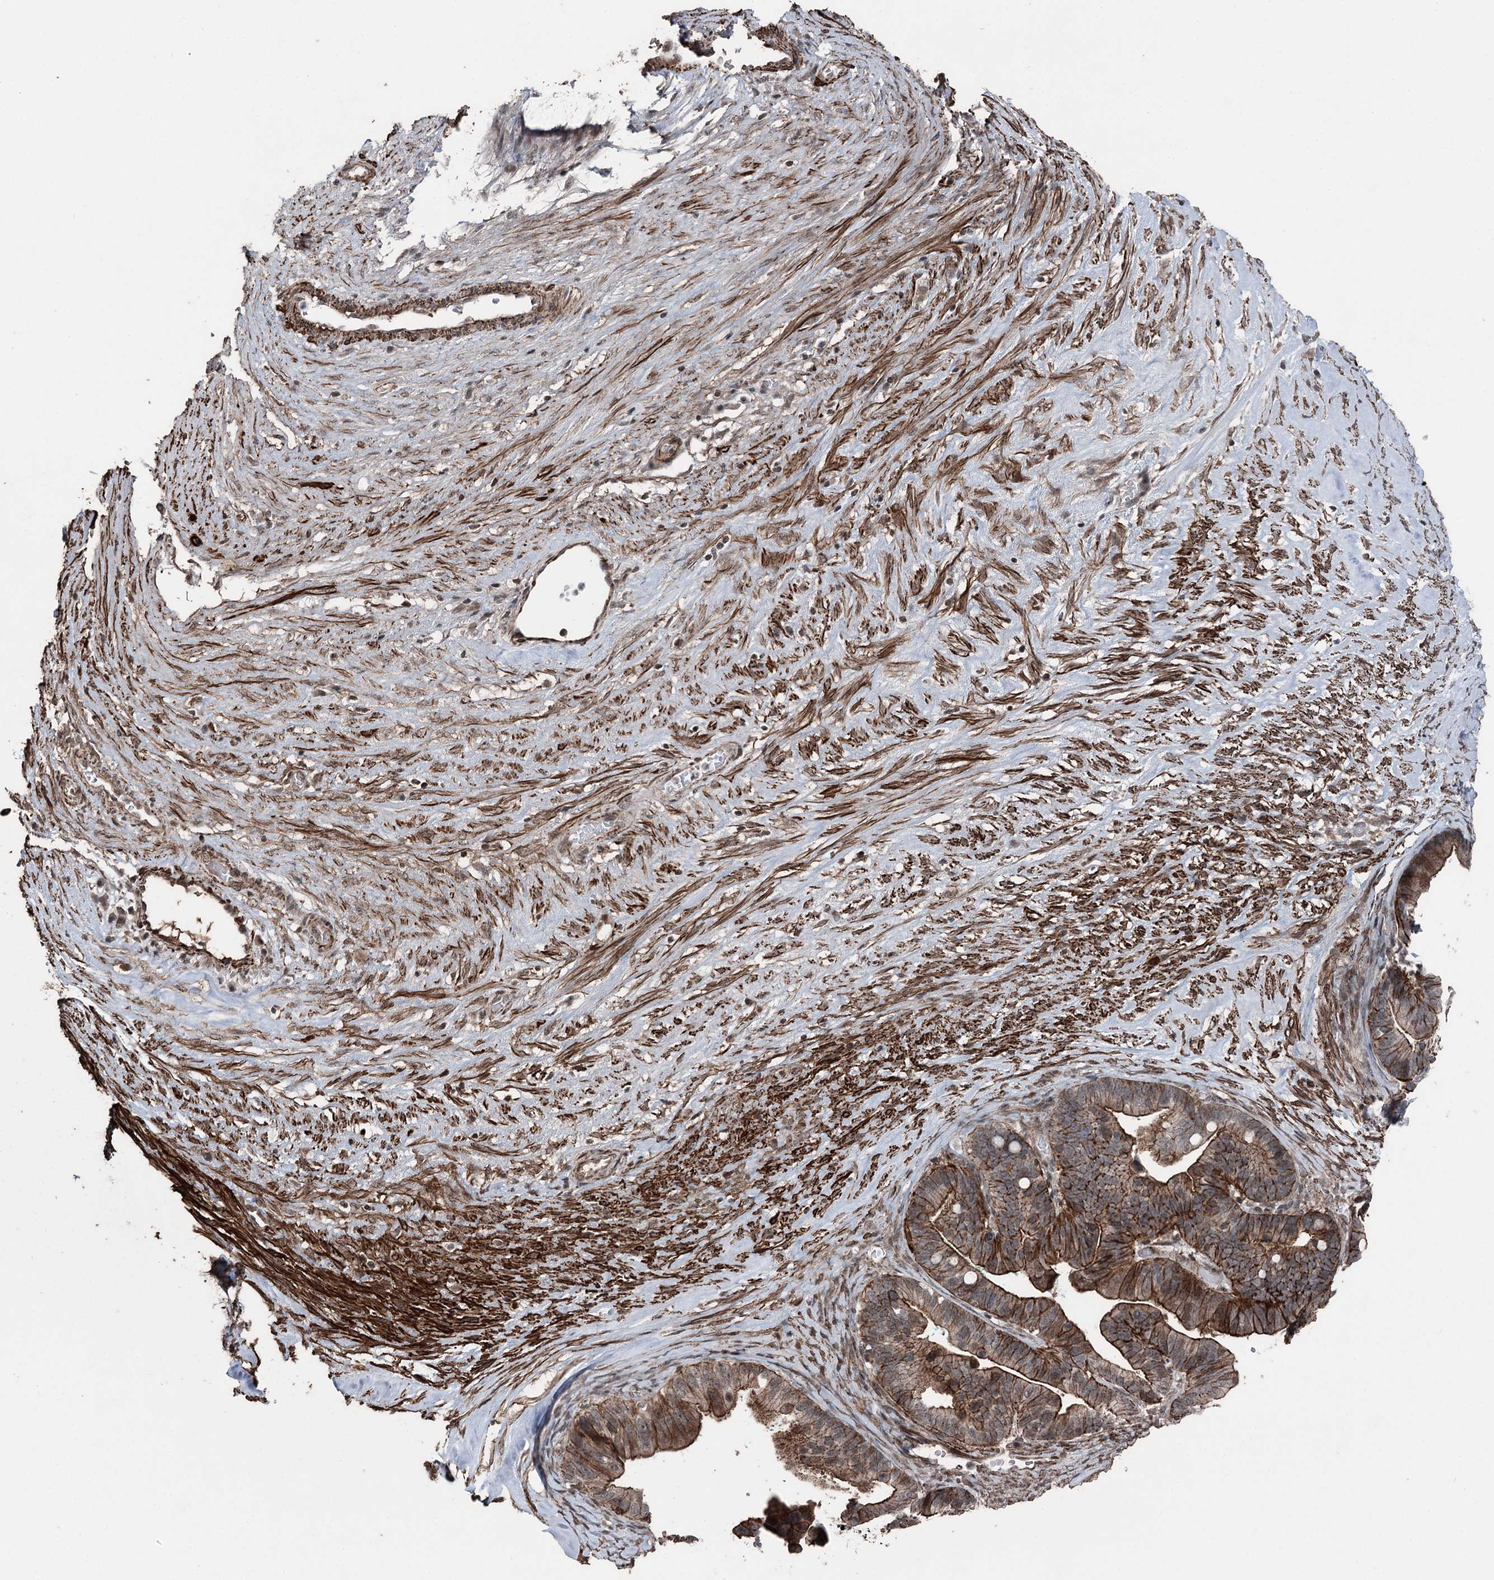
{"staining": {"intensity": "moderate", "quantity": ">75%", "location": "cytoplasmic/membranous"}, "tissue": "ovarian cancer", "cell_type": "Tumor cells", "image_type": "cancer", "snomed": [{"axis": "morphology", "description": "Cystadenocarcinoma, serous, NOS"}, {"axis": "topography", "description": "Ovary"}], "caption": "Moderate cytoplasmic/membranous protein positivity is identified in approximately >75% of tumor cells in ovarian cancer. The protein is shown in brown color, while the nuclei are stained blue.", "gene": "CCDC82", "patient": {"sex": "female", "age": 56}}